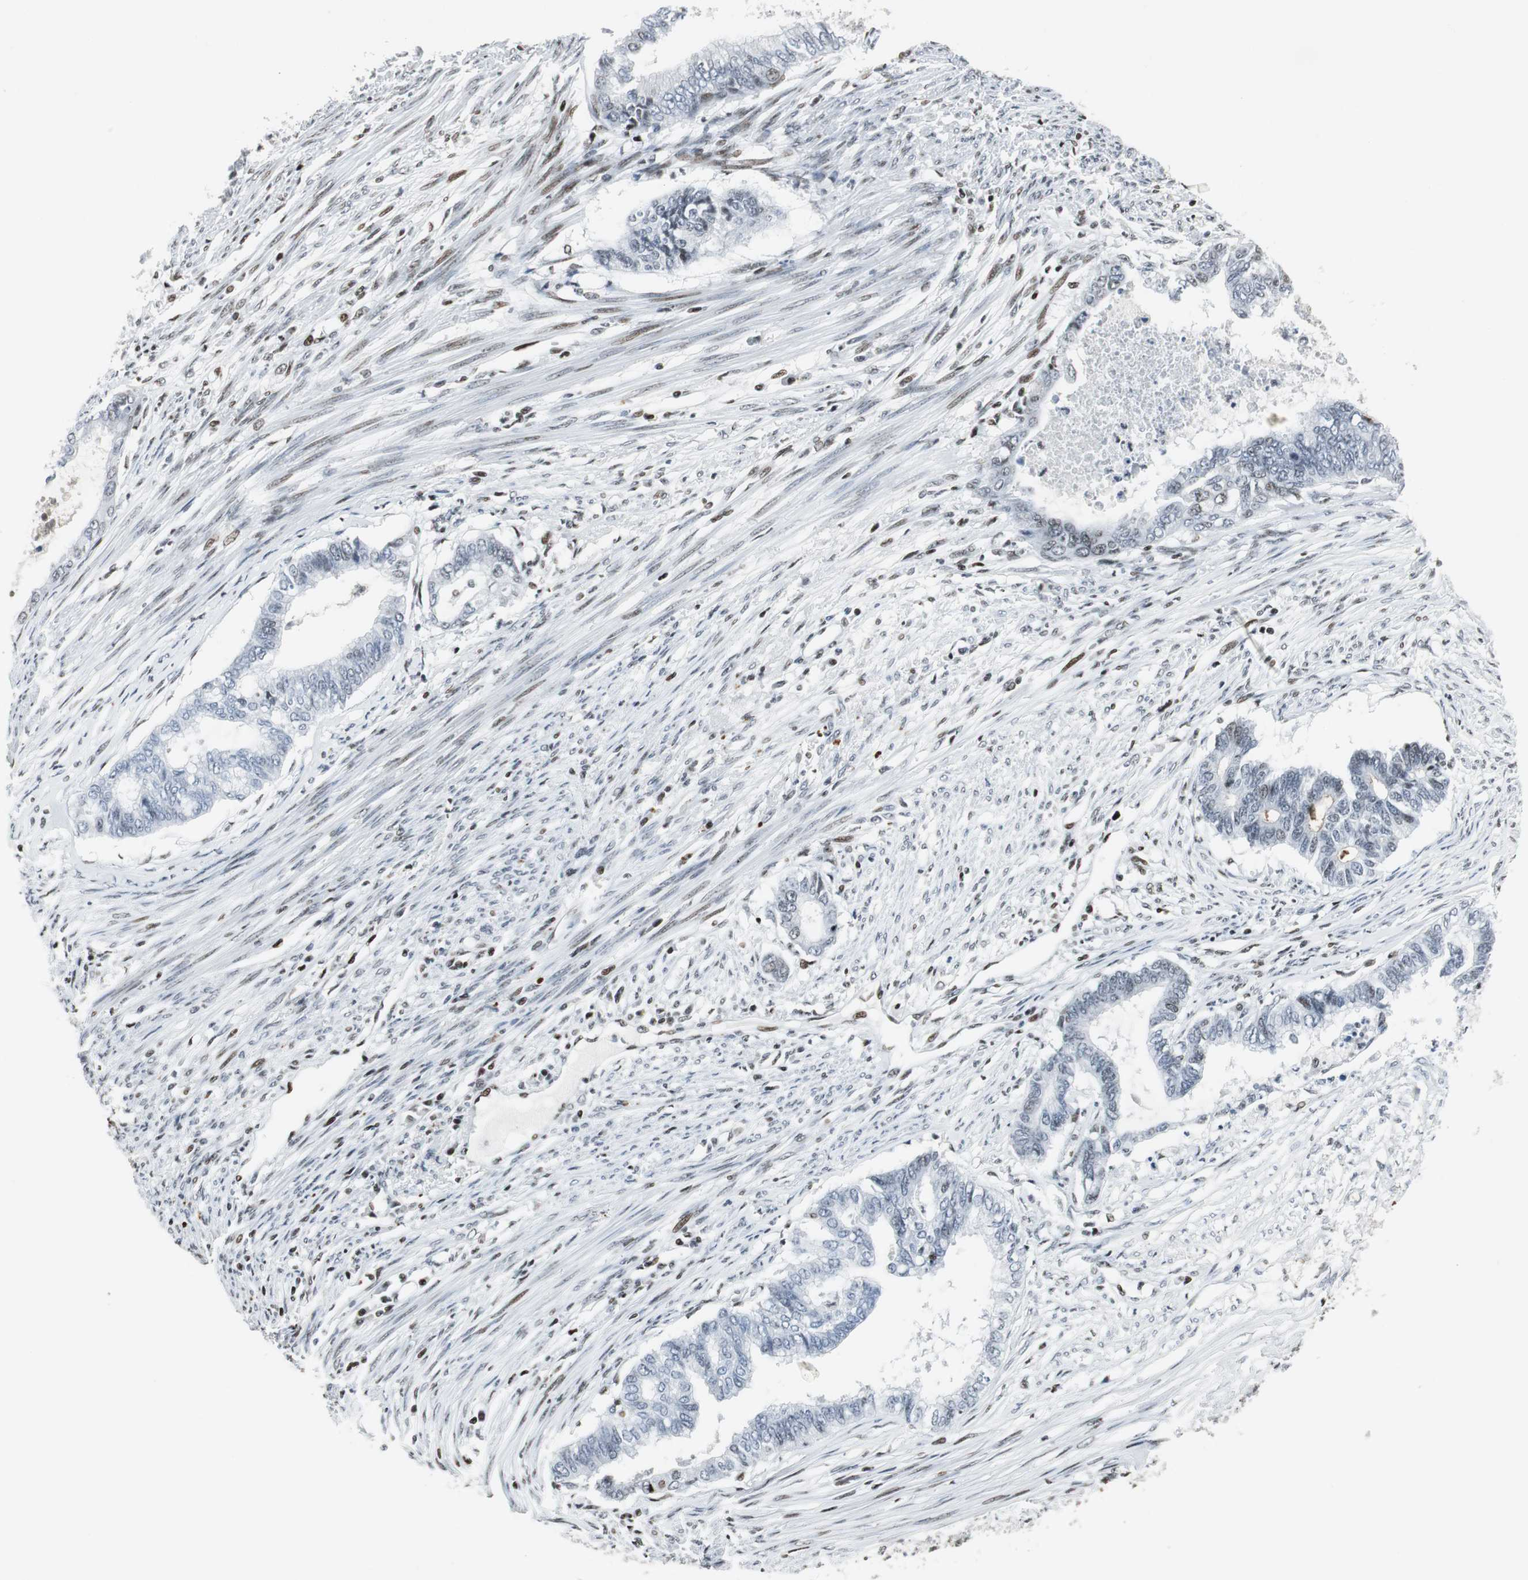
{"staining": {"intensity": "weak", "quantity": "<25%", "location": "nuclear"}, "tissue": "endometrial cancer", "cell_type": "Tumor cells", "image_type": "cancer", "snomed": [{"axis": "morphology", "description": "Adenocarcinoma, NOS"}, {"axis": "topography", "description": "Endometrium"}], "caption": "This is an immunohistochemistry (IHC) photomicrograph of endometrial adenocarcinoma. There is no expression in tumor cells.", "gene": "RBBP4", "patient": {"sex": "female", "age": 79}}